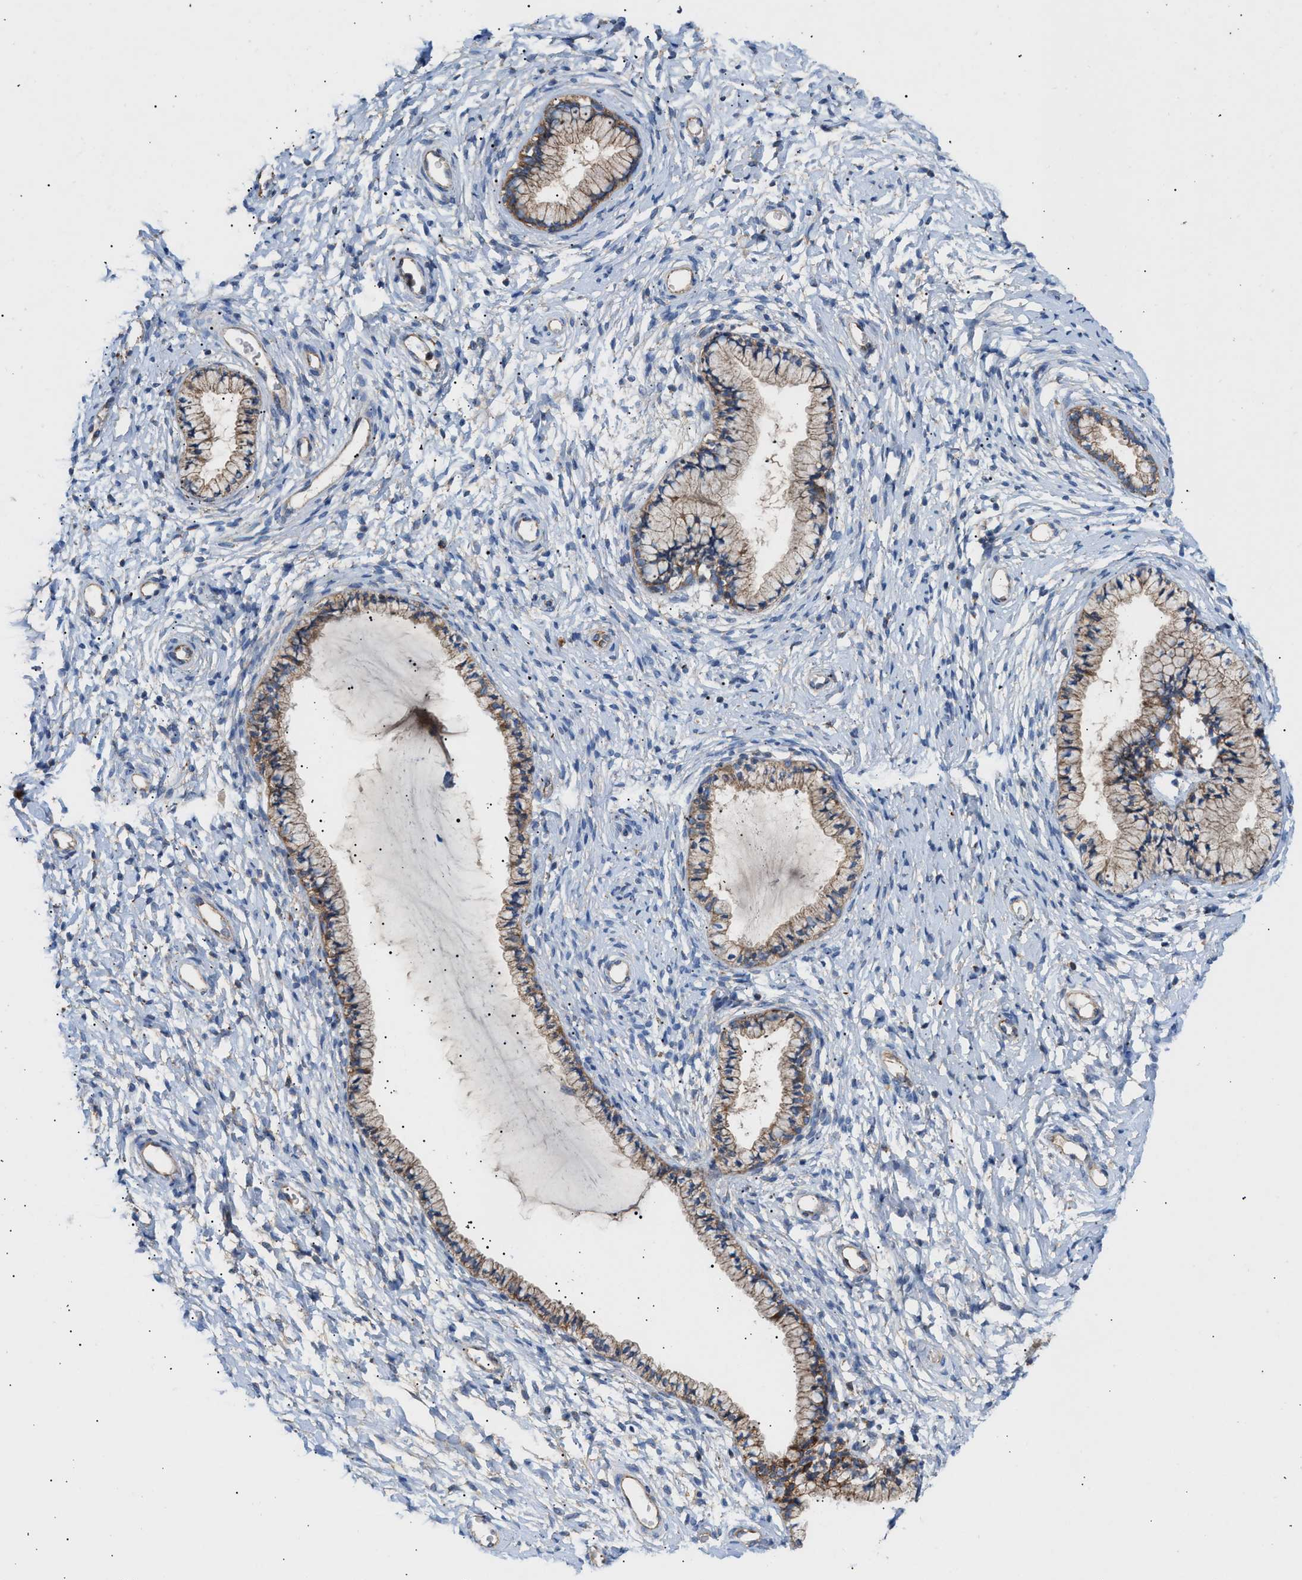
{"staining": {"intensity": "weak", "quantity": ">75%", "location": "cytoplasmic/membranous"}, "tissue": "cervix", "cell_type": "Glandular cells", "image_type": "normal", "snomed": [{"axis": "morphology", "description": "Normal tissue, NOS"}, {"axis": "topography", "description": "Cervix"}], "caption": "Protein expression analysis of unremarkable cervix reveals weak cytoplasmic/membranous expression in about >75% of glandular cells.", "gene": "OXSM", "patient": {"sex": "female", "age": 72}}